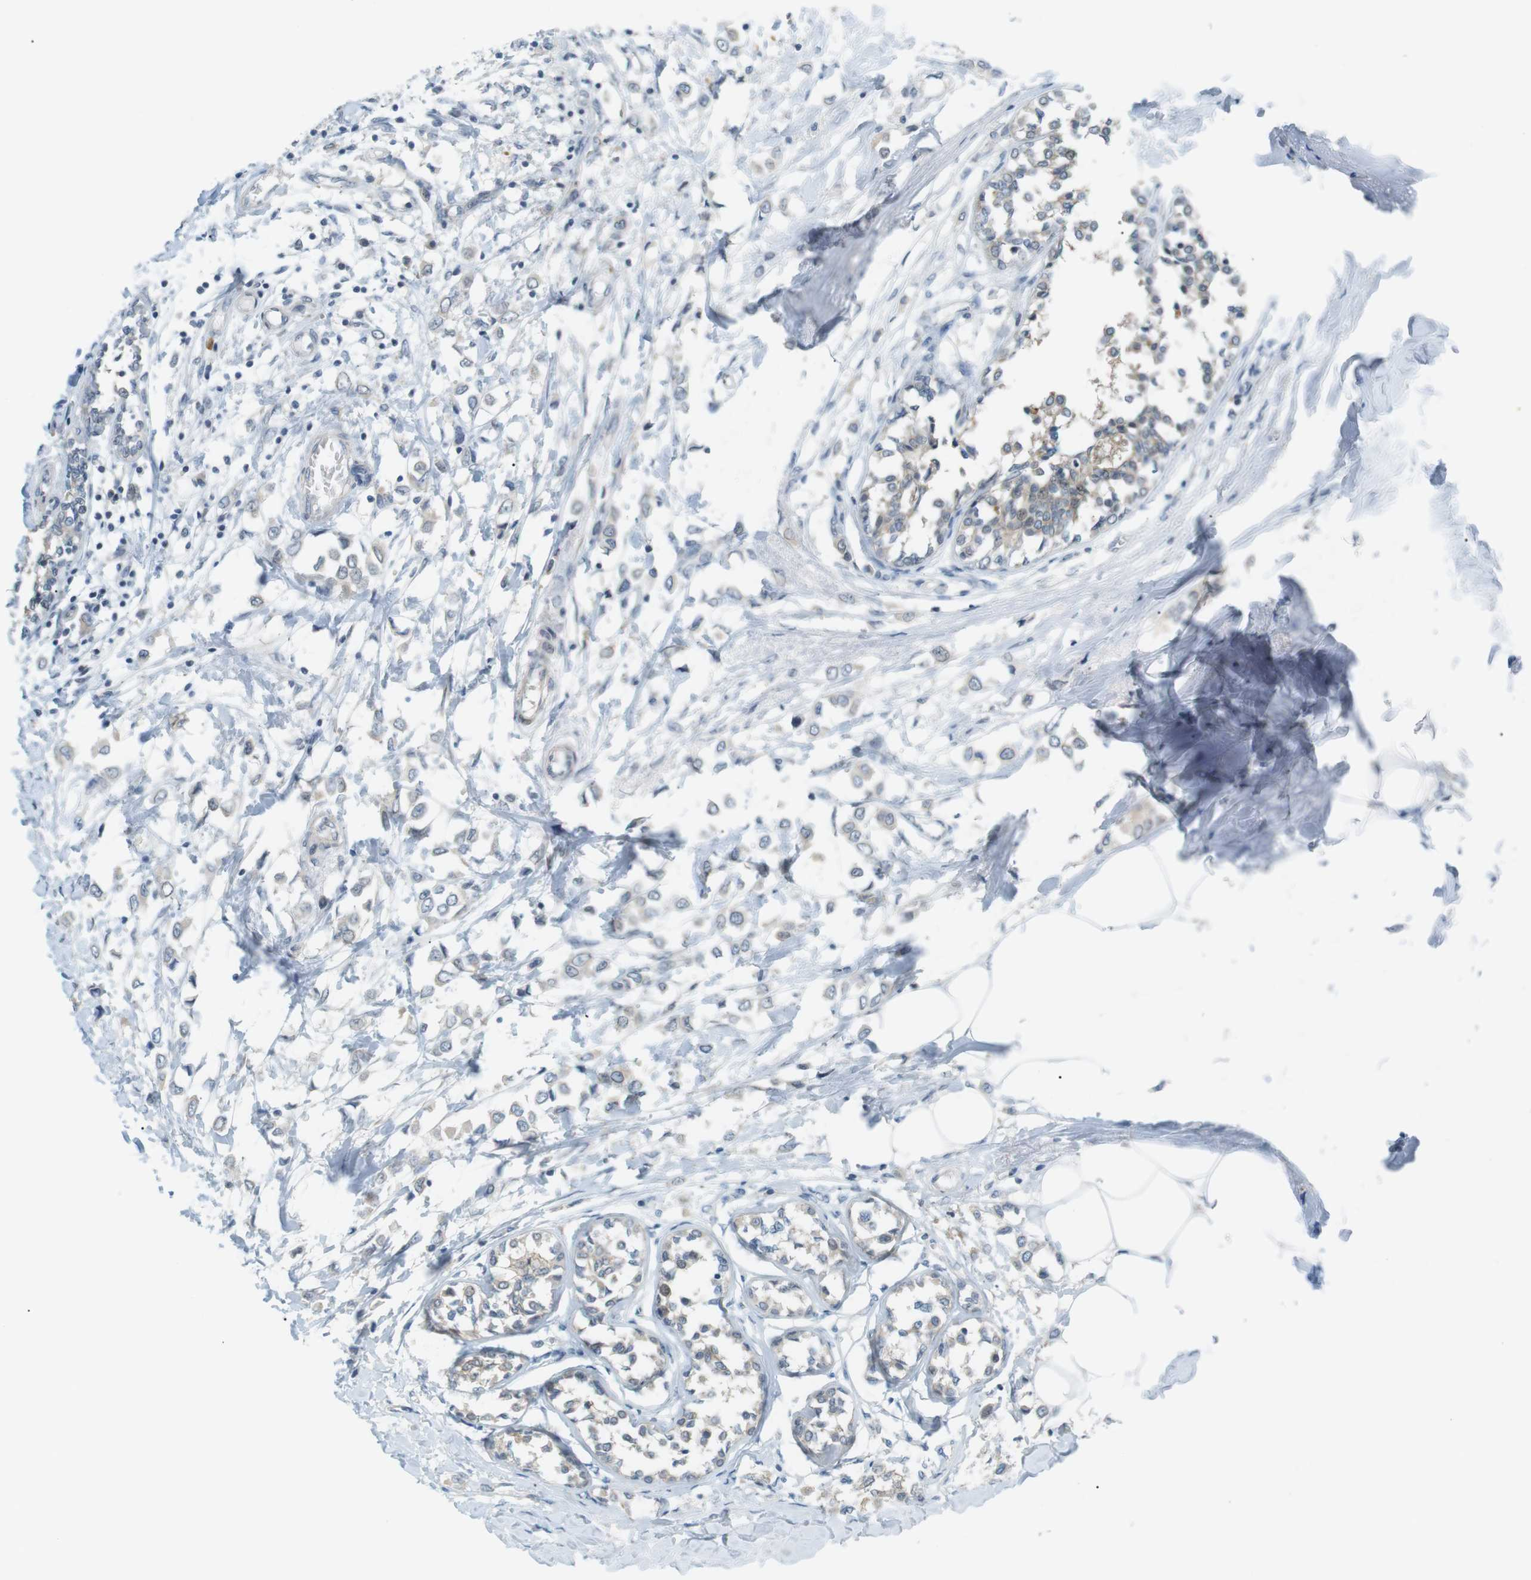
{"staining": {"intensity": "negative", "quantity": "none", "location": "none"}, "tissue": "breast cancer", "cell_type": "Tumor cells", "image_type": "cancer", "snomed": [{"axis": "morphology", "description": "Lobular carcinoma"}, {"axis": "topography", "description": "Breast"}], "caption": "Immunohistochemistry of lobular carcinoma (breast) exhibits no staining in tumor cells.", "gene": "RTN3", "patient": {"sex": "female", "age": 51}}